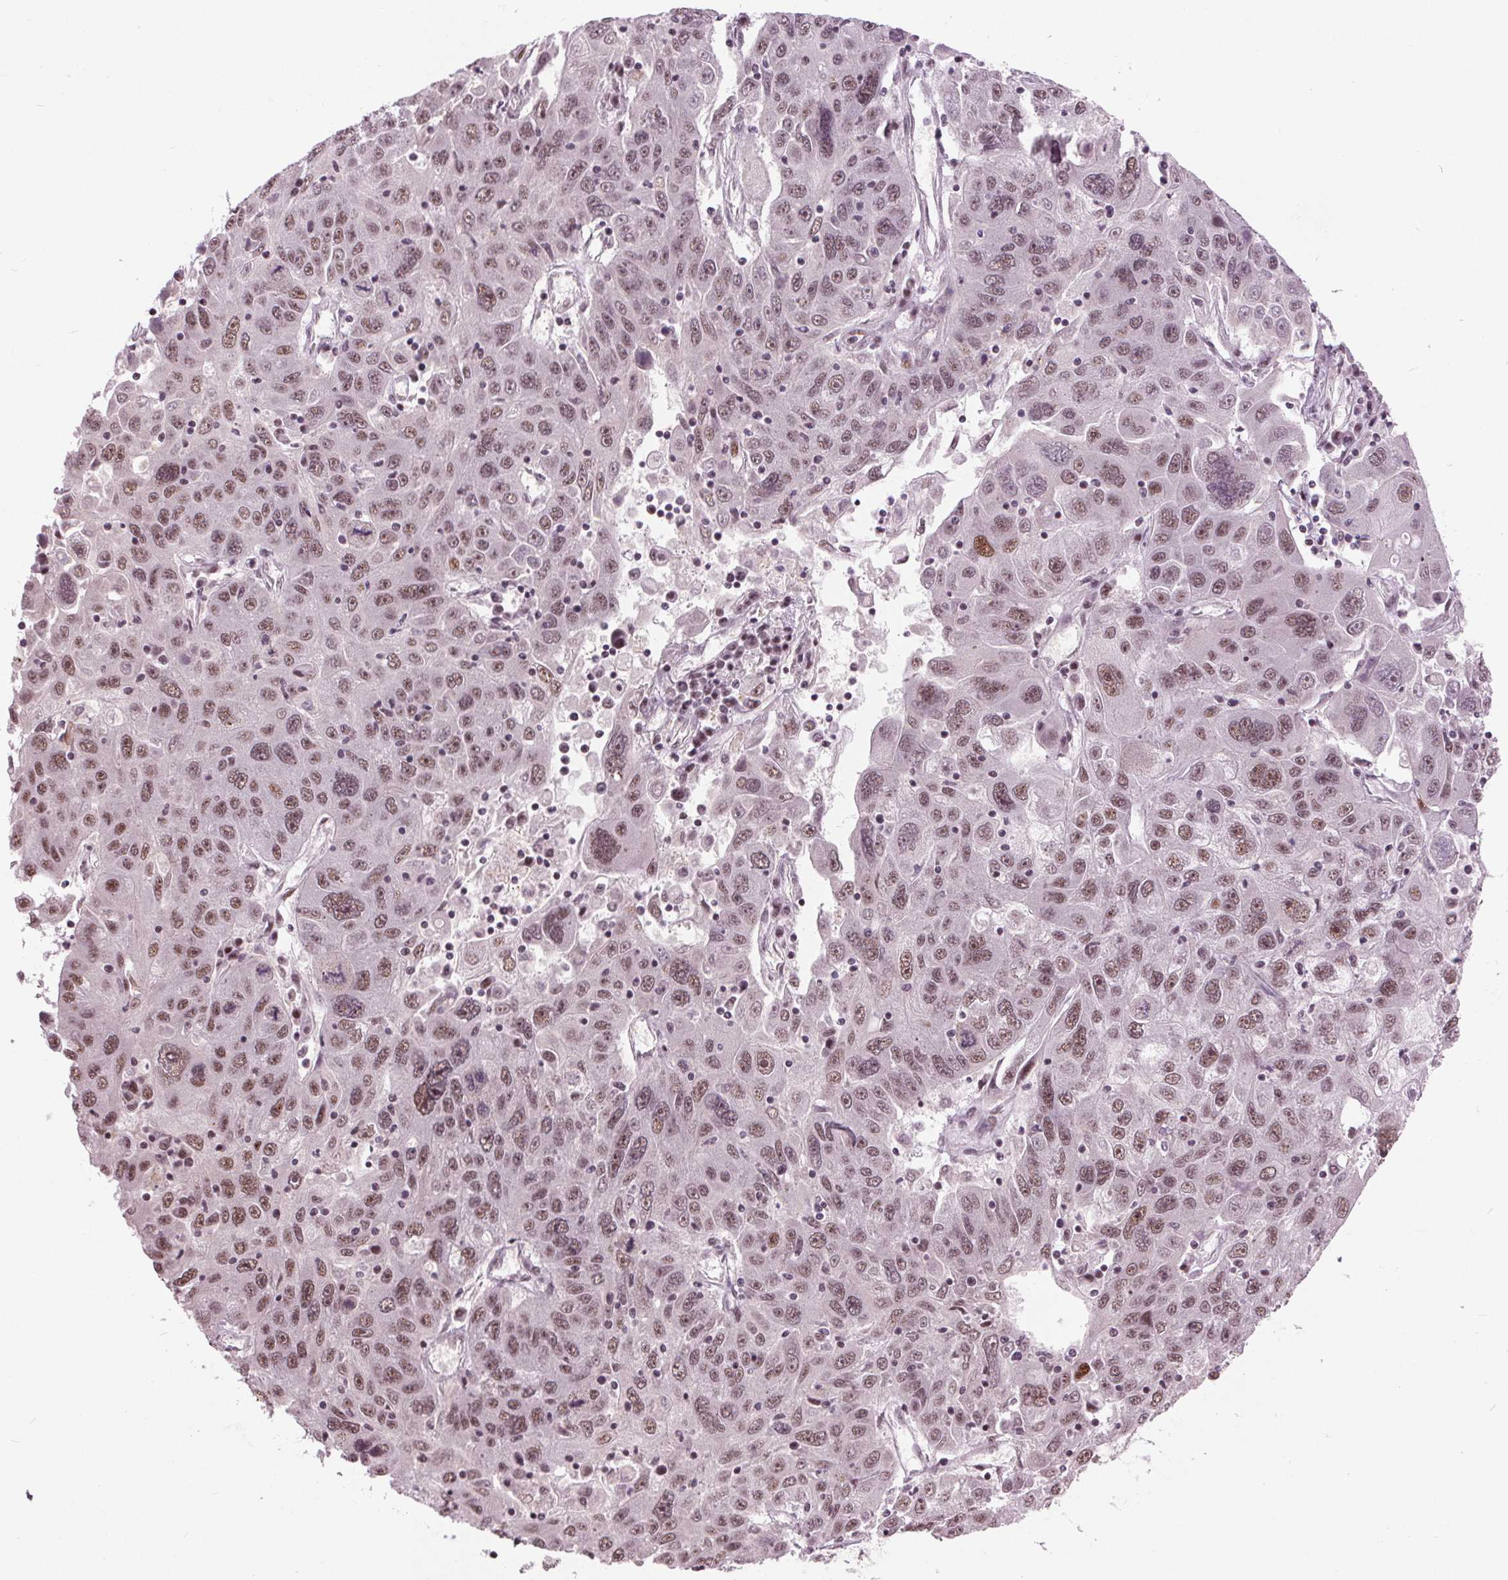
{"staining": {"intensity": "moderate", "quantity": ">75%", "location": "nuclear"}, "tissue": "stomach cancer", "cell_type": "Tumor cells", "image_type": "cancer", "snomed": [{"axis": "morphology", "description": "Adenocarcinoma, NOS"}, {"axis": "topography", "description": "Stomach"}], "caption": "High-magnification brightfield microscopy of stomach cancer (adenocarcinoma) stained with DAB (brown) and counterstained with hematoxylin (blue). tumor cells exhibit moderate nuclear expression is present in about>75% of cells.", "gene": "TTC34", "patient": {"sex": "male", "age": 56}}